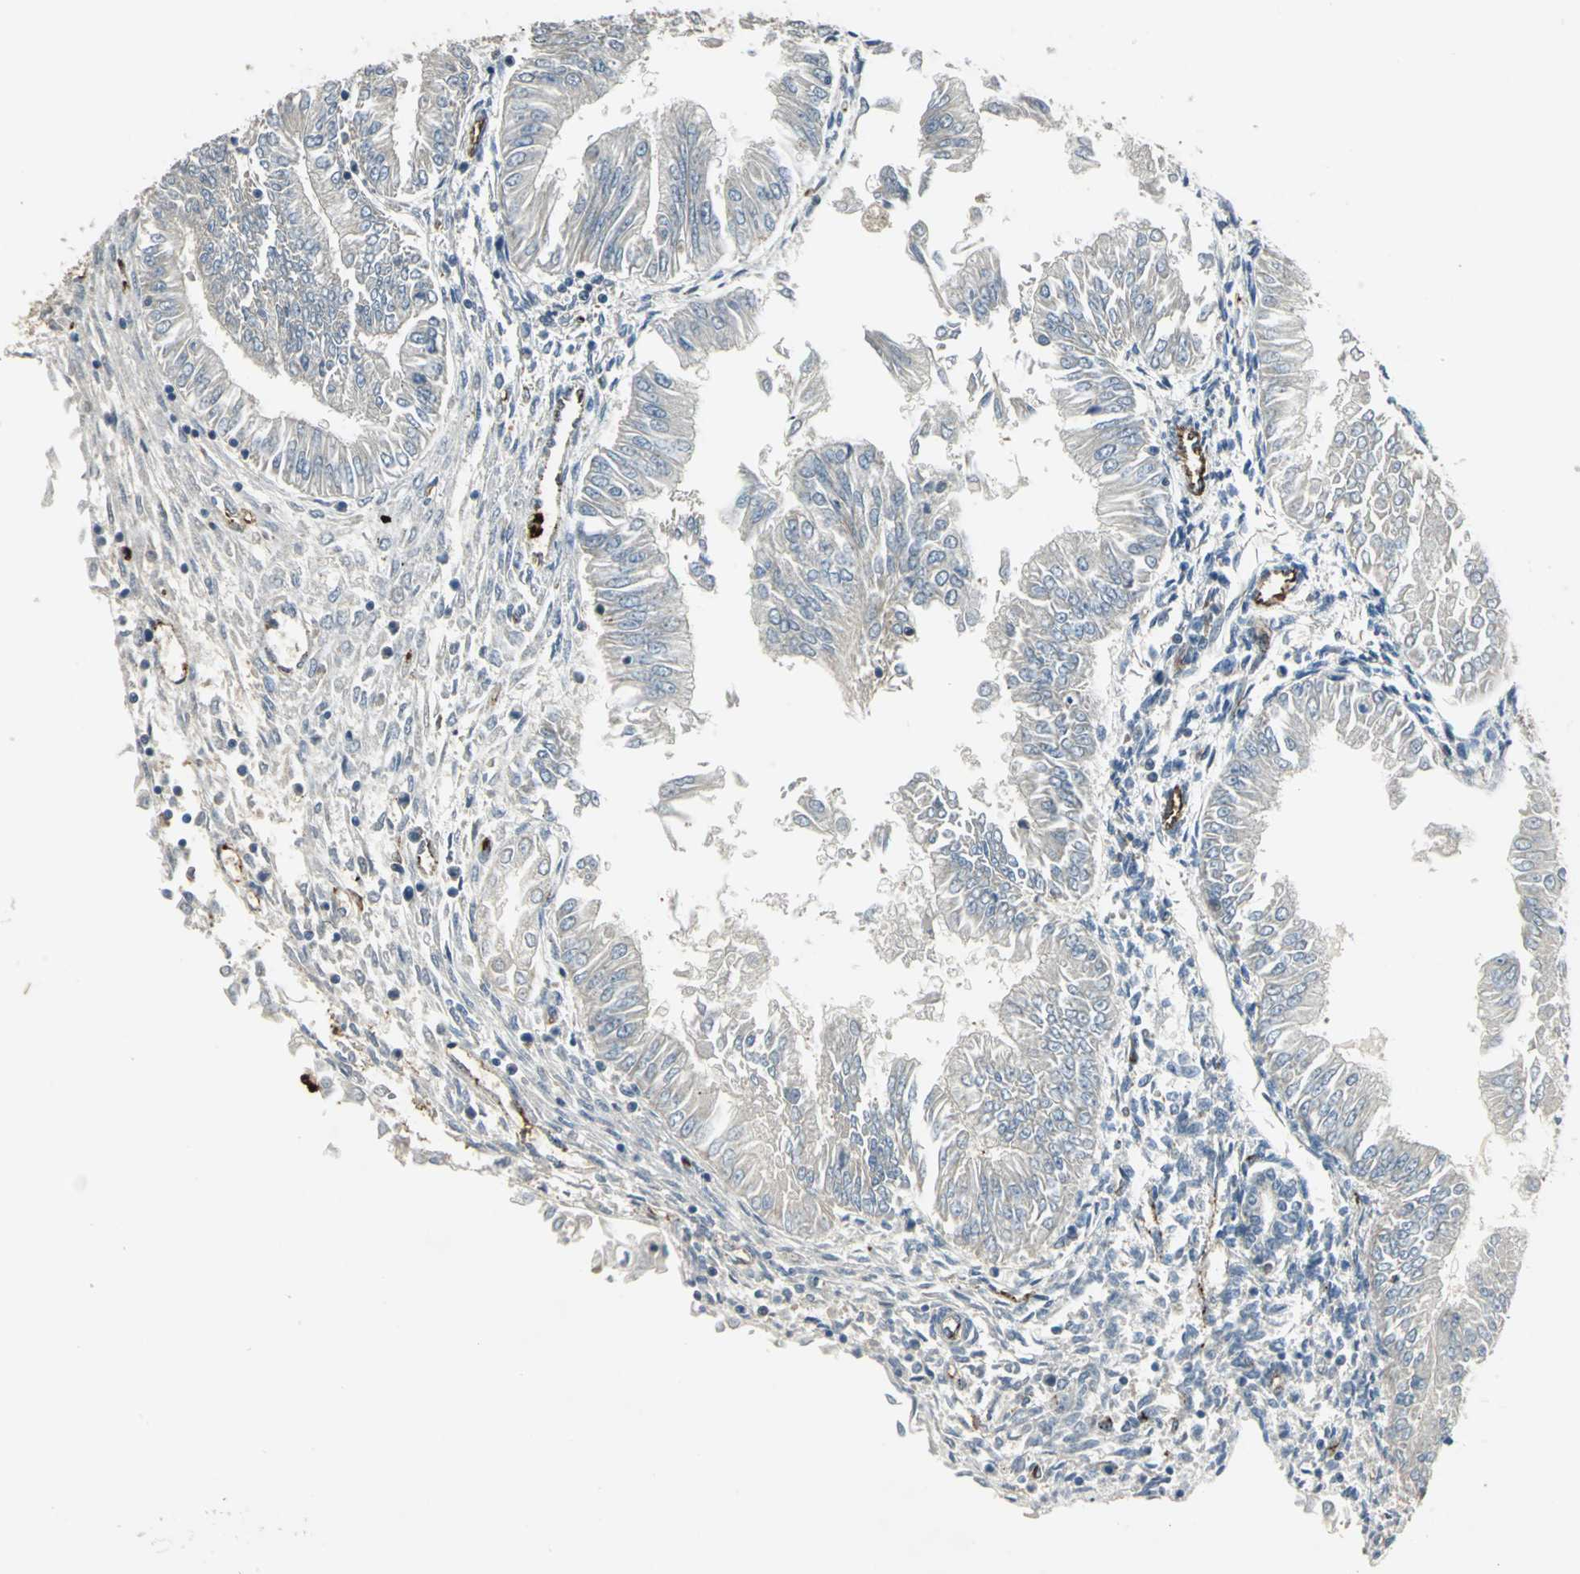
{"staining": {"intensity": "negative", "quantity": "none", "location": "none"}, "tissue": "endometrial cancer", "cell_type": "Tumor cells", "image_type": "cancer", "snomed": [{"axis": "morphology", "description": "Adenocarcinoma, NOS"}, {"axis": "topography", "description": "Endometrium"}], "caption": "Immunohistochemistry (IHC) image of endometrial cancer (adenocarcinoma) stained for a protein (brown), which demonstrates no staining in tumor cells. (DAB (3,3'-diaminobenzidine) immunohistochemistry, high magnification).", "gene": "RAPGEF1", "patient": {"sex": "female", "age": 53}}